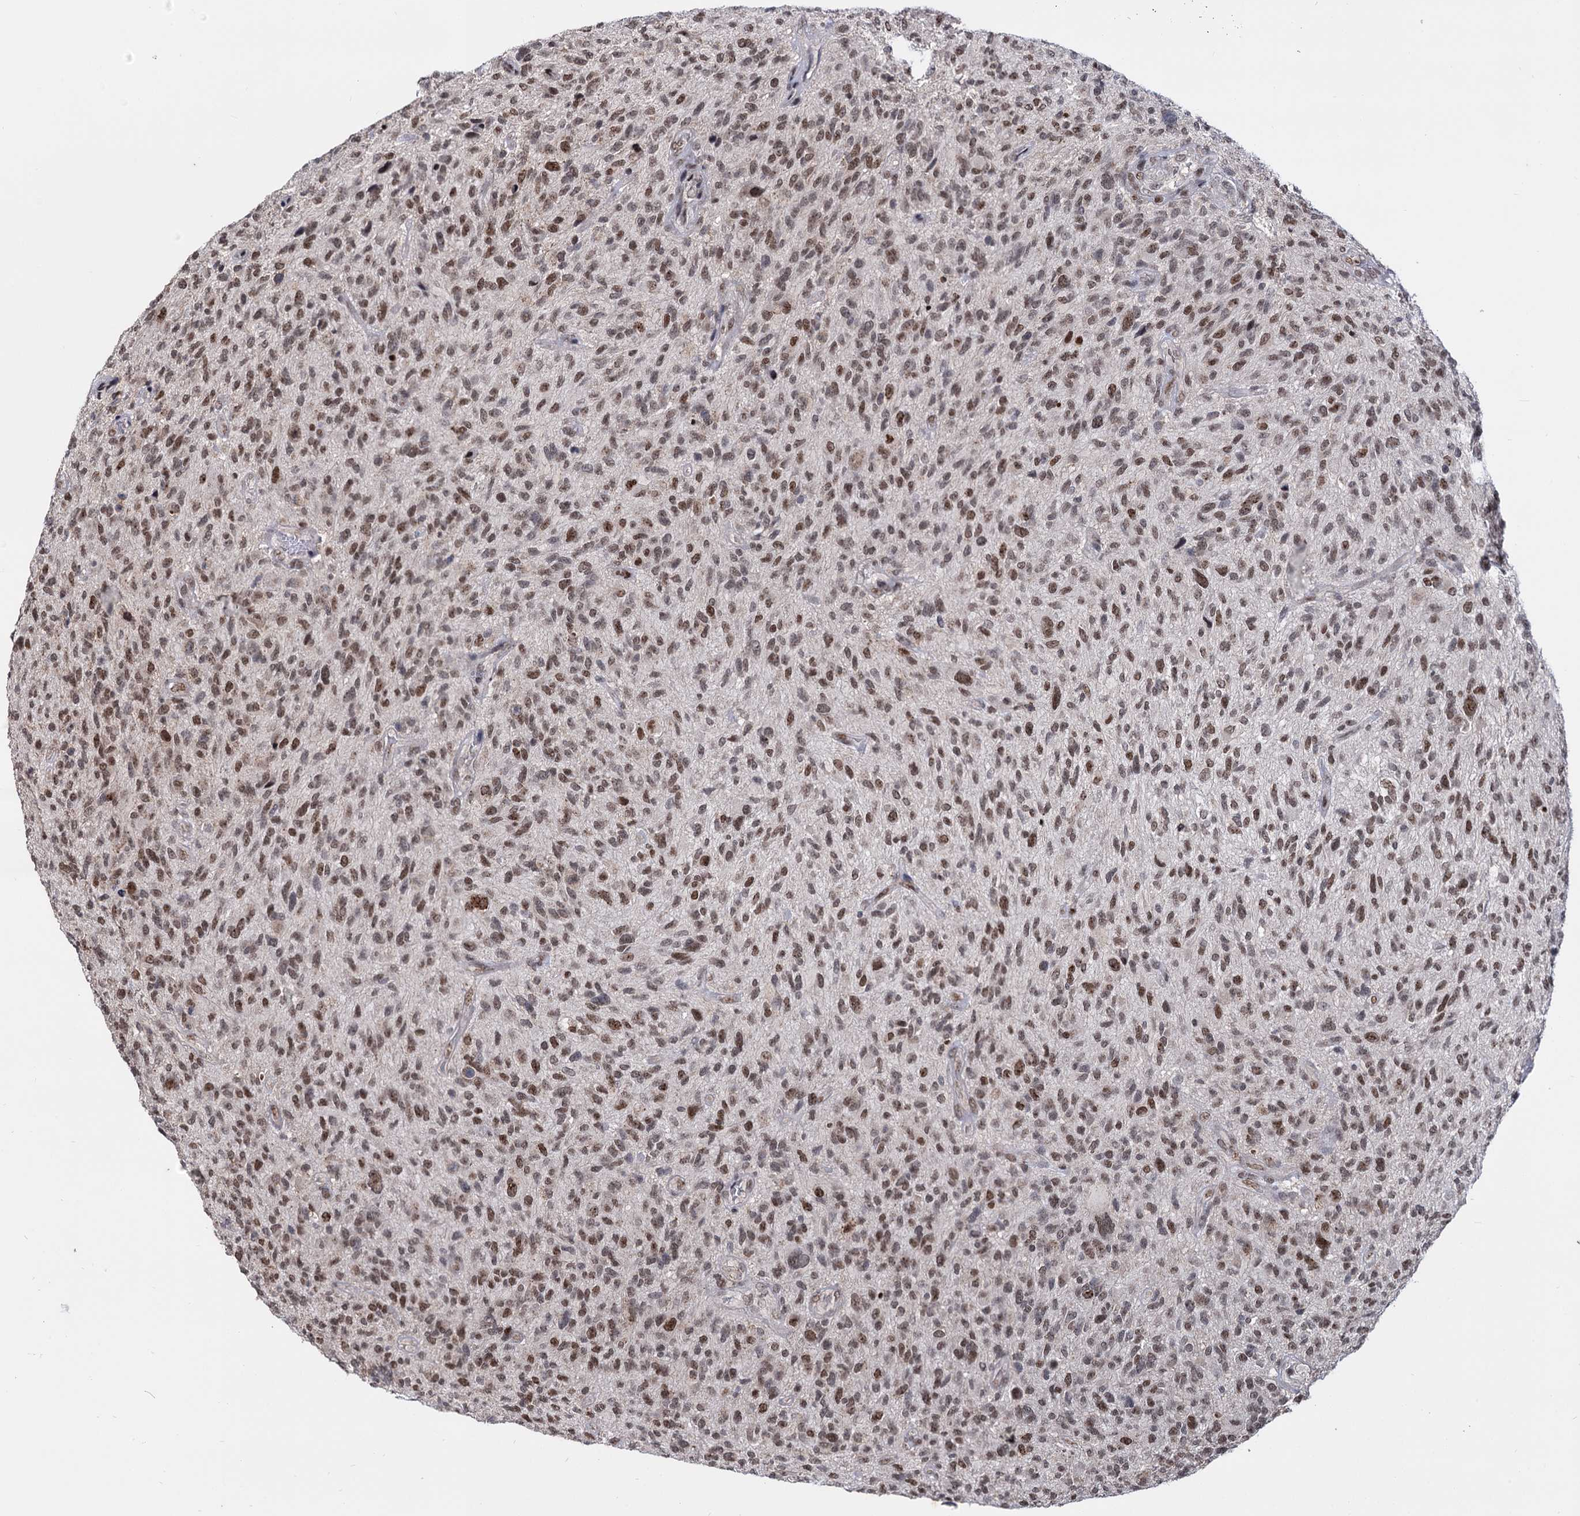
{"staining": {"intensity": "moderate", "quantity": ">75%", "location": "nuclear"}, "tissue": "glioma", "cell_type": "Tumor cells", "image_type": "cancer", "snomed": [{"axis": "morphology", "description": "Glioma, malignant, High grade"}, {"axis": "topography", "description": "Brain"}], "caption": "A brown stain highlights moderate nuclear staining of a protein in human glioma tumor cells.", "gene": "SMCHD1", "patient": {"sex": "male", "age": 47}}